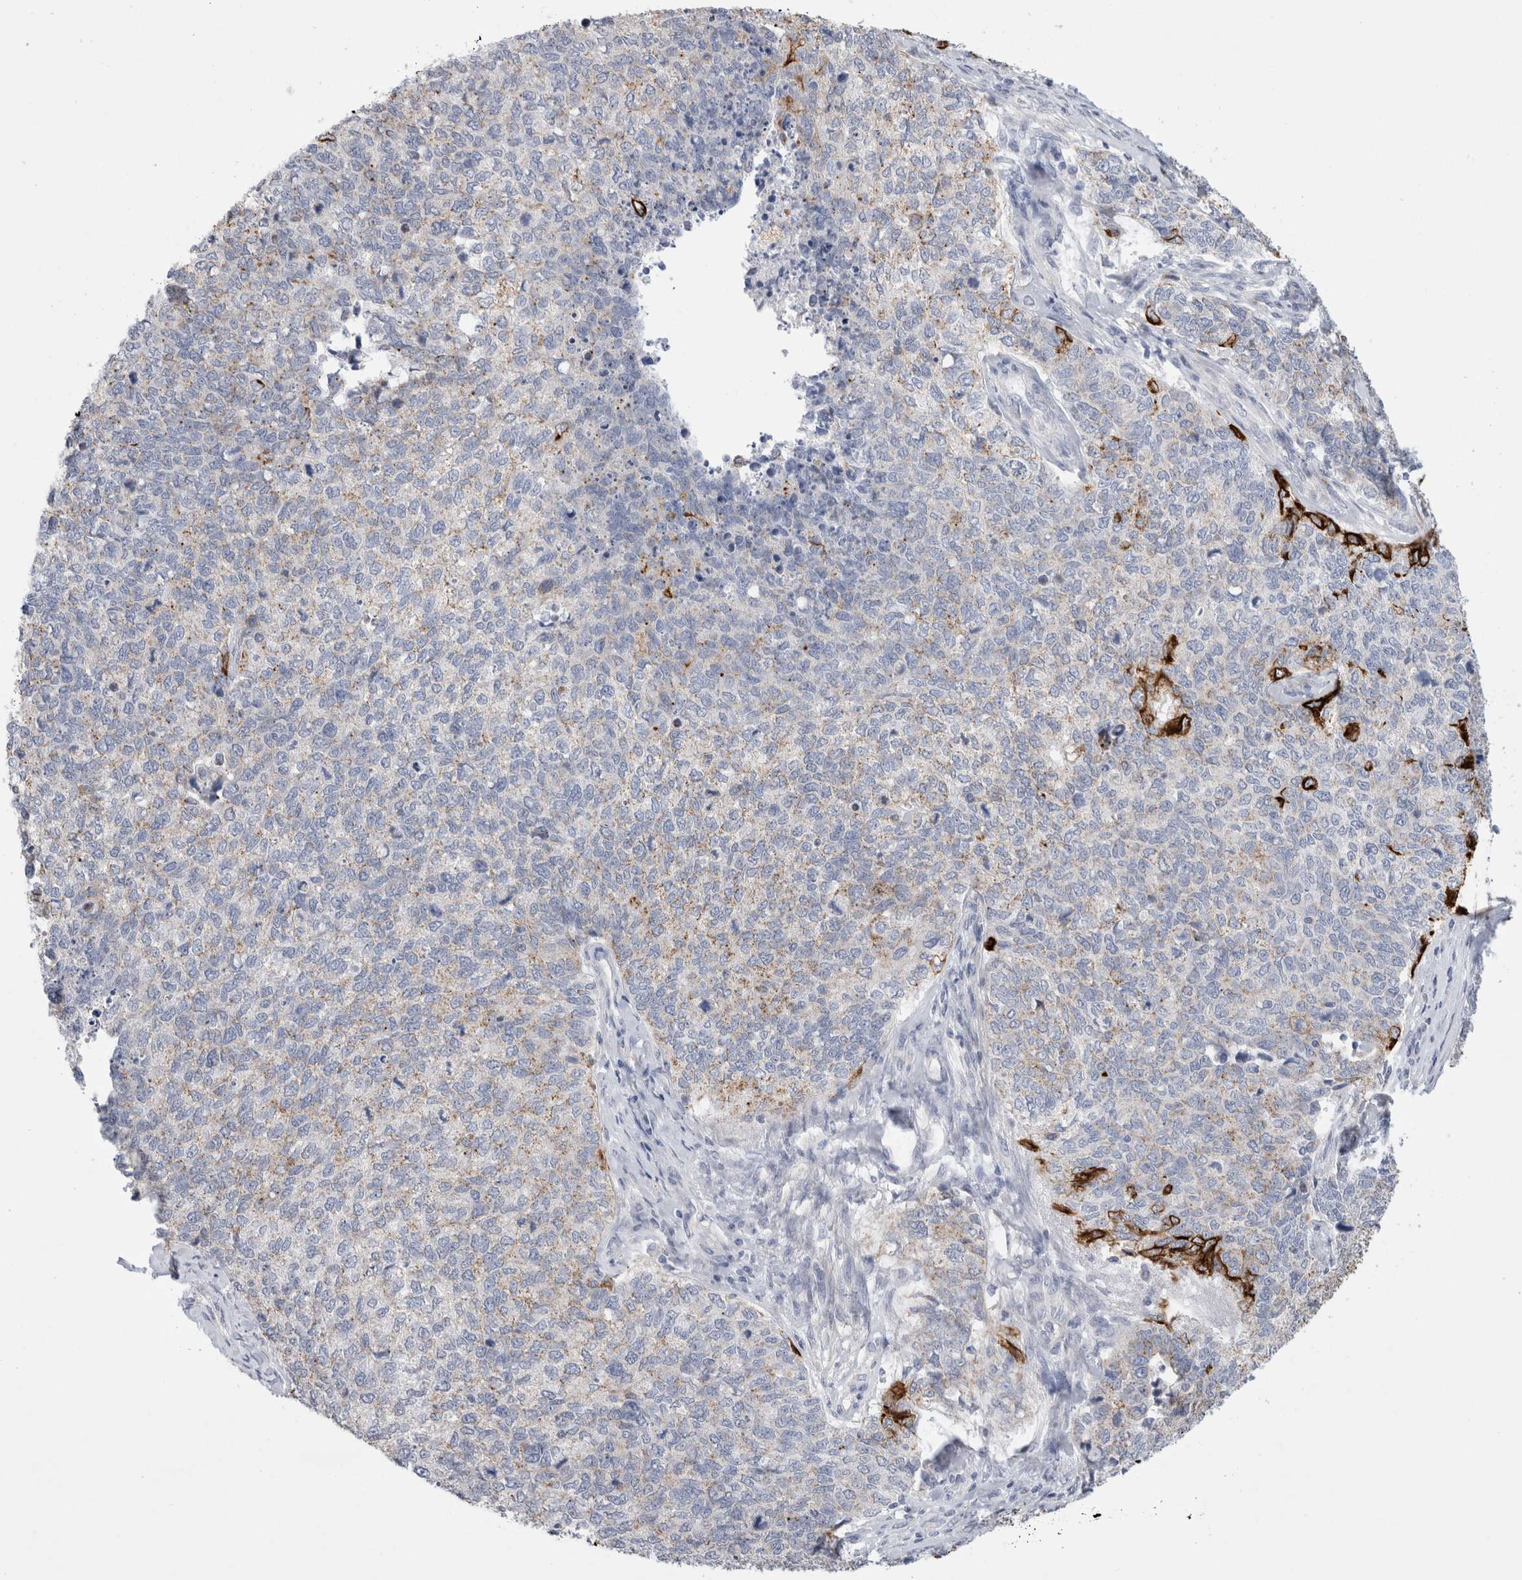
{"staining": {"intensity": "strong", "quantity": "<25%", "location": "cytoplasmic/membranous"}, "tissue": "cervical cancer", "cell_type": "Tumor cells", "image_type": "cancer", "snomed": [{"axis": "morphology", "description": "Squamous cell carcinoma, NOS"}, {"axis": "topography", "description": "Cervix"}], "caption": "This micrograph reveals squamous cell carcinoma (cervical) stained with immunohistochemistry (IHC) to label a protein in brown. The cytoplasmic/membranous of tumor cells show strong positivity for the protein. Nuclei are counter-stained blue.", "gene": "GAA", "patient": {"sex": "female", "age": 63}}